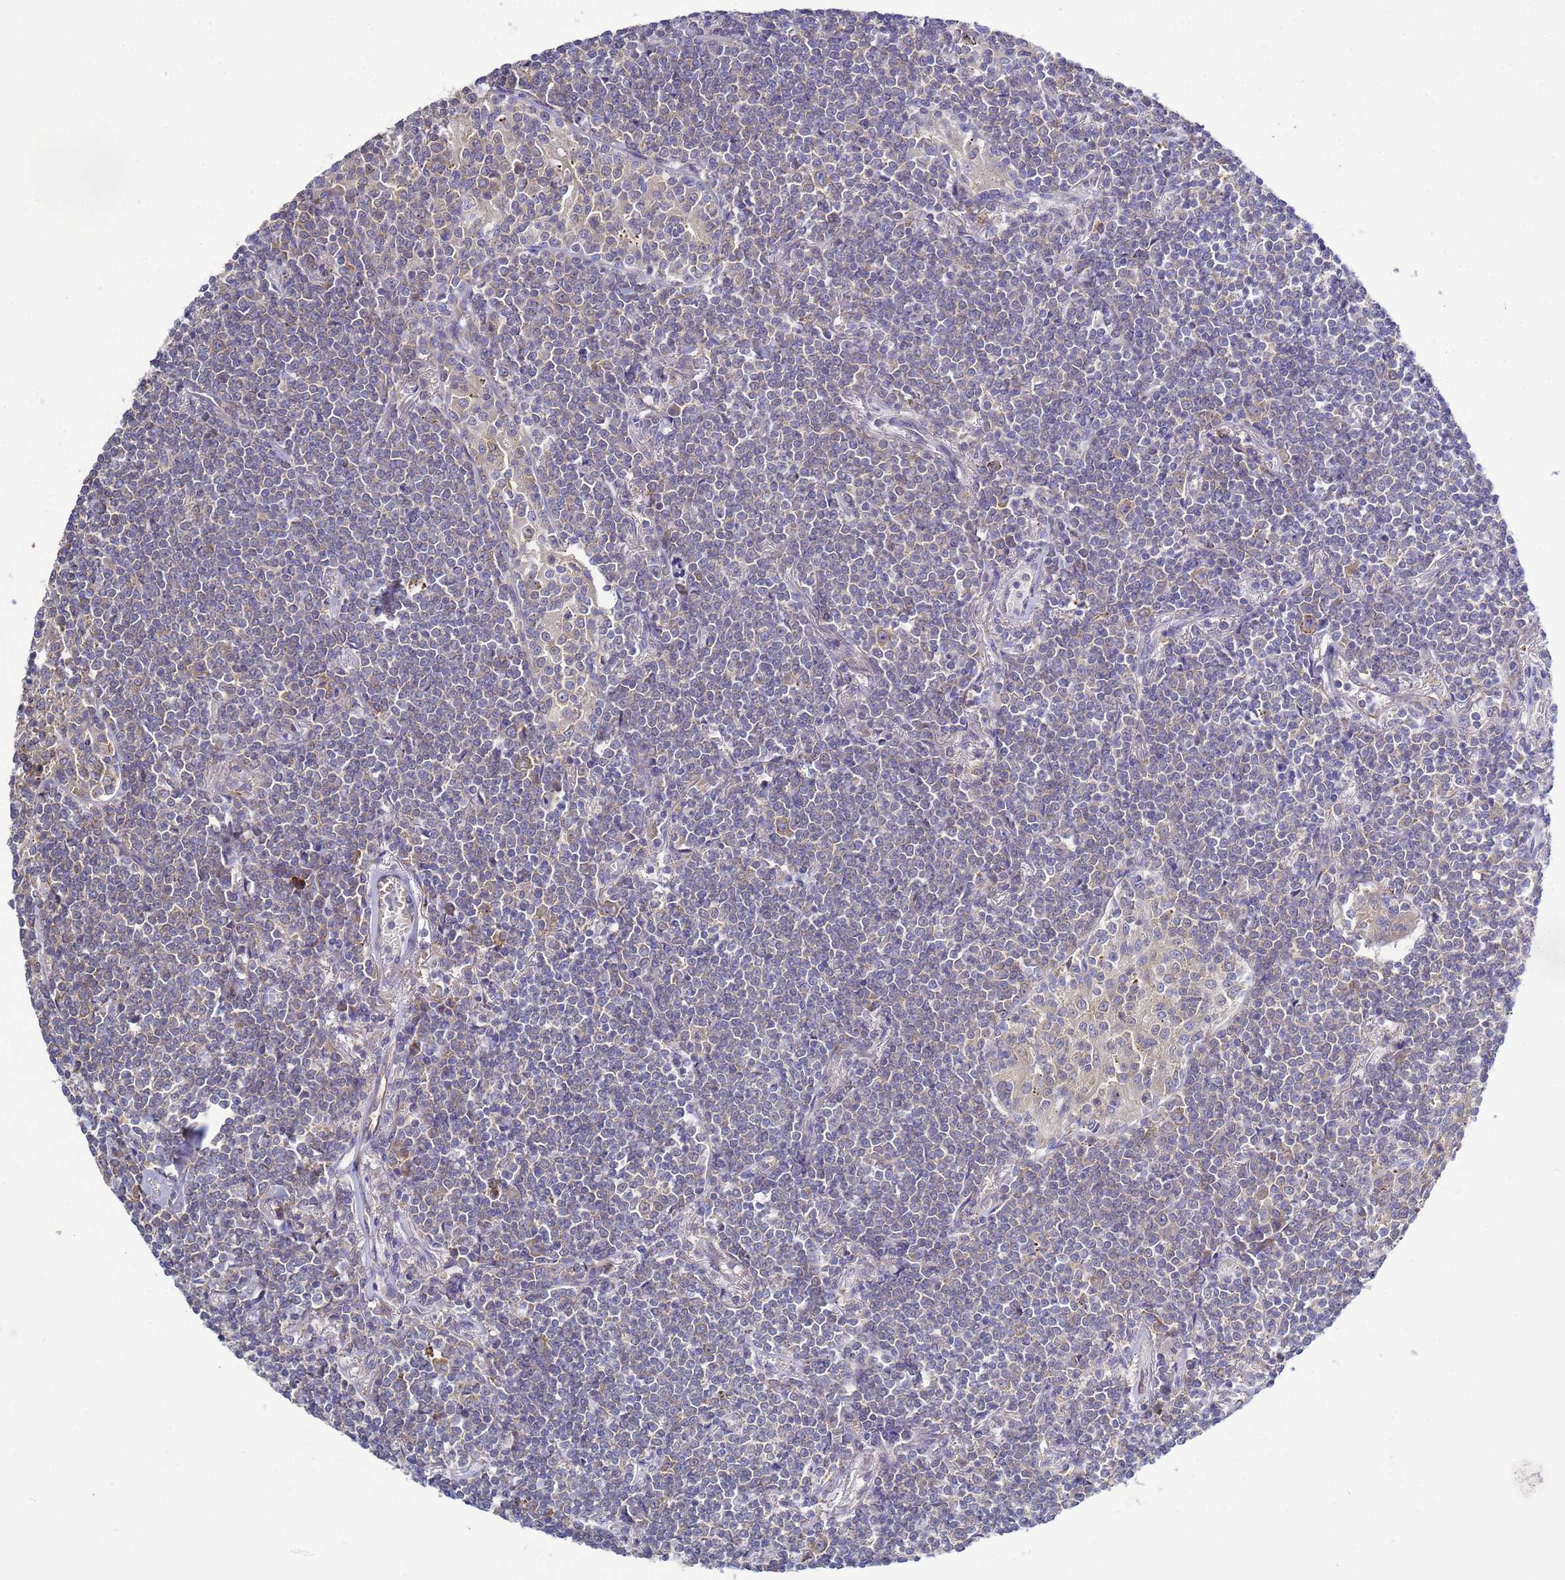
{"staining": {"intensity": "negative", "quantity": "none", "location": "none"}, "tissue": "lymphoma", "cell_type": "Tumor cells", "image_type": "cancer", "snomed": [{"axis": "morphology", "description": "Malignant lymphoma, non-Hodgkin's type, Low grade"}, {"axis": "topography", "description": "Lung"}], "caption": "DAB immunohistochemical staining of malignant lymphoma, non-Hodgkin's type (low-grade) shows no significant staining in tumor cells.", "gene": "MON1B", "patient": {"sex": "female", "age": 71}}